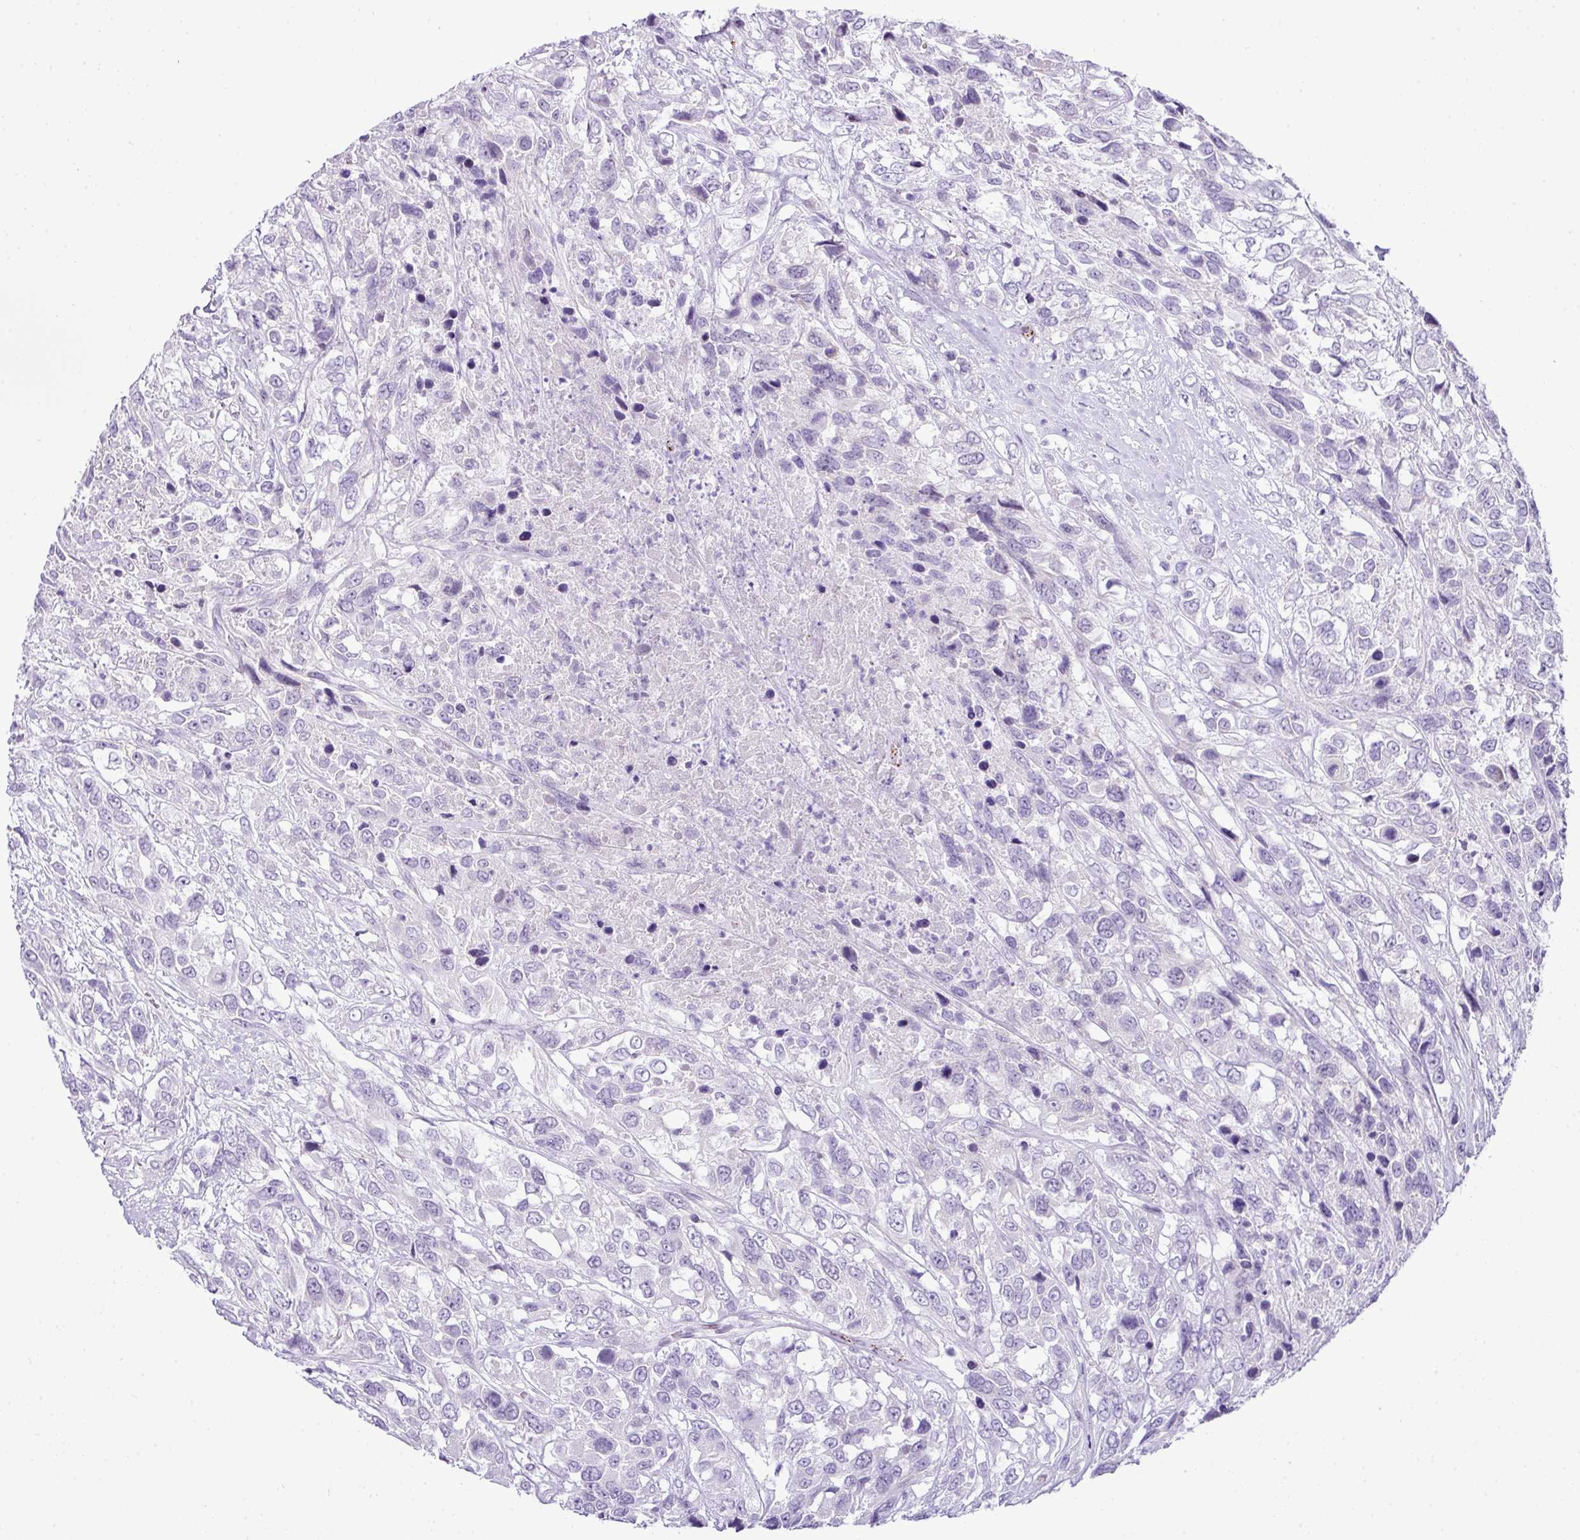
{"staining": {"intensity": "negative", "quantity": "none", "location": "none"}, "tissue": "urothelial cancer", "cell_type": "Tumor cells", "image_type": "cancer", "snomed": [{"axis": "morphology", "description": "Urothelial carcinoma, High grade"}, {"axis": "topography", "description": "Urinary bladder"}], "caption": "Histopathology image shows no protein expression in tumor cells of urothelial carcinoma (high-grade) tissue.", "gene": "CMTM5", "patient": {"sex": "female", "age": 70}}